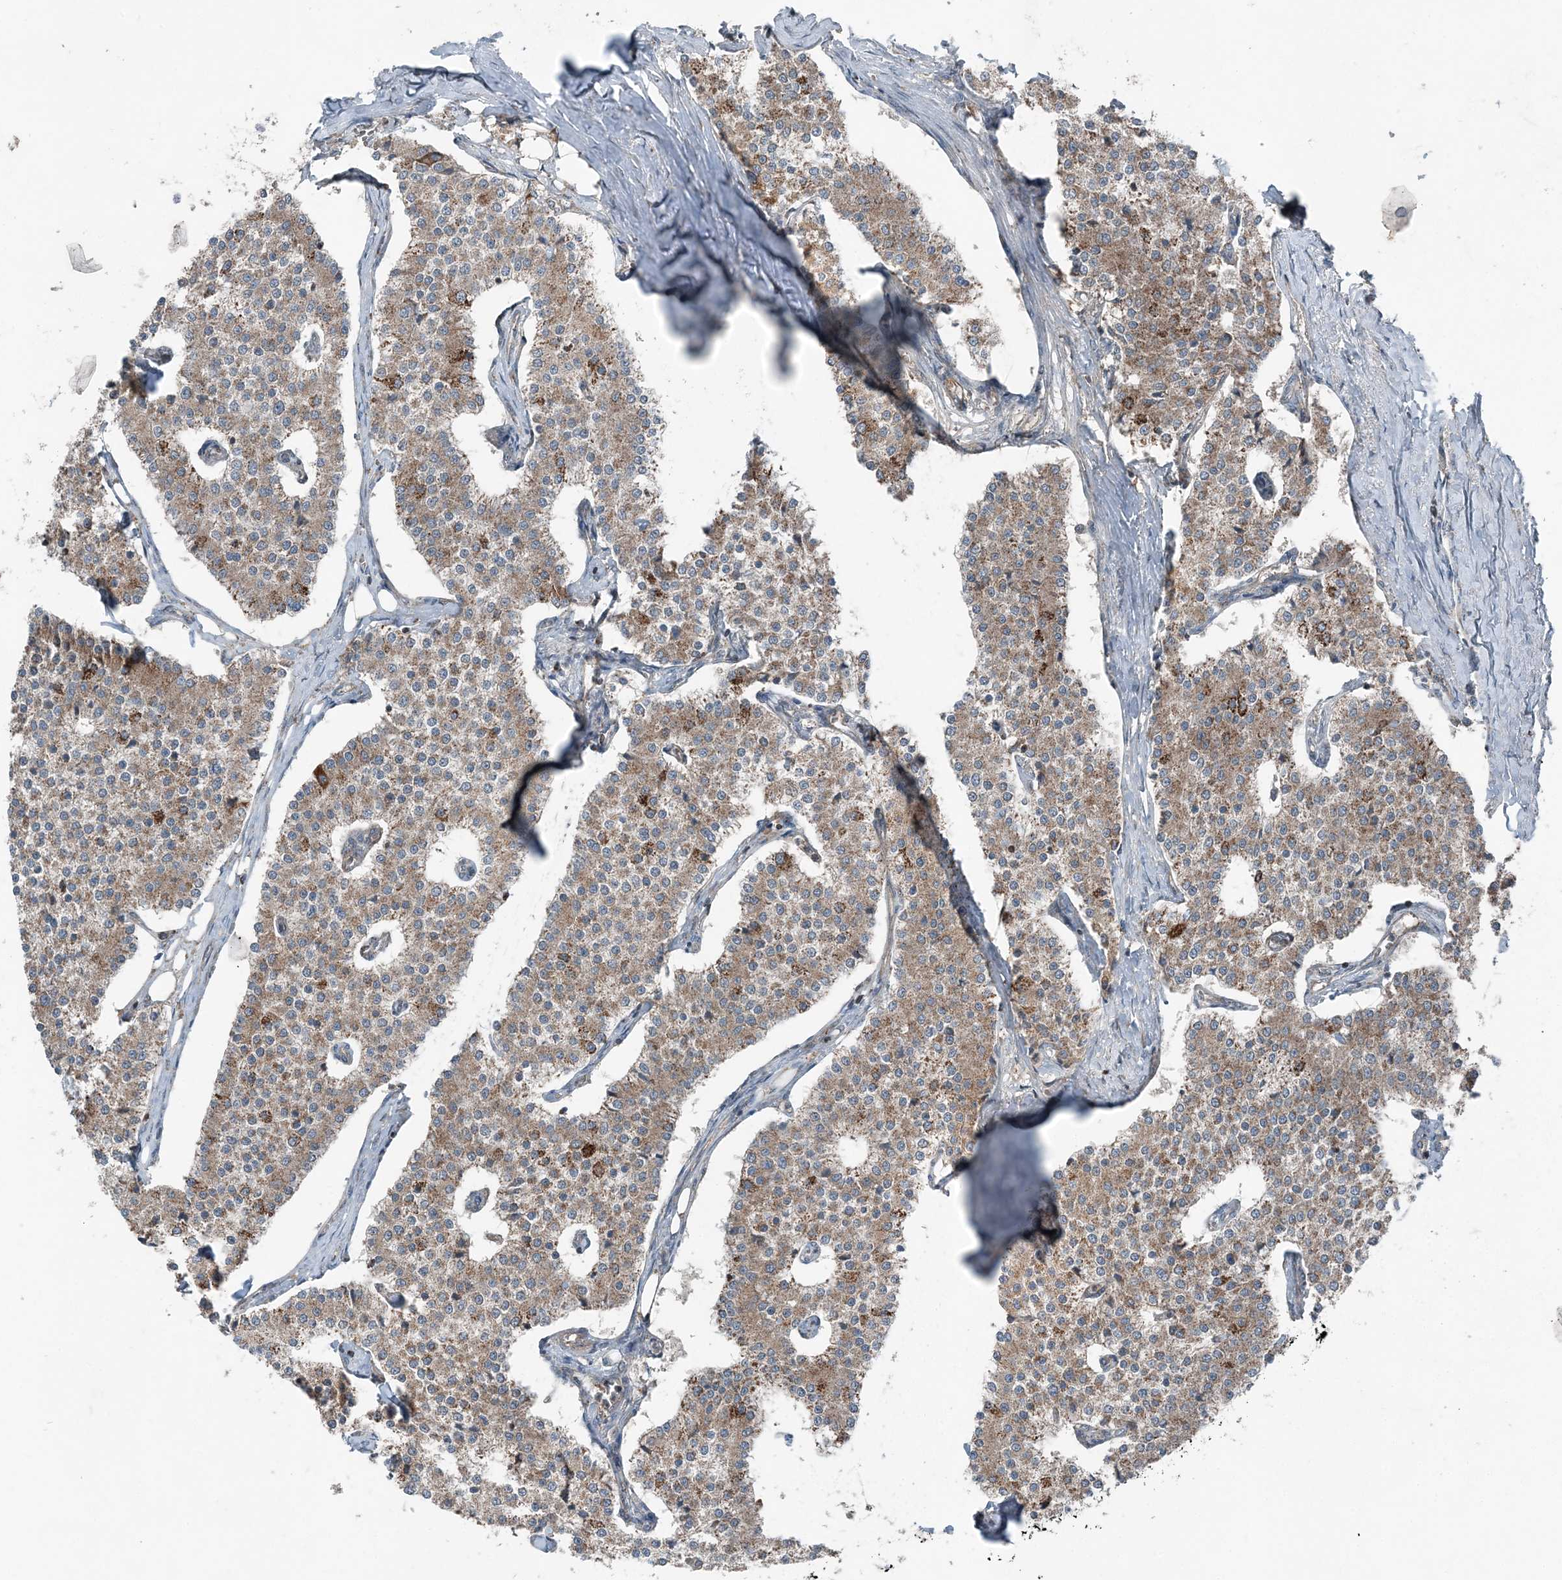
{"staining": {"intensity": "weak", "quantity": ">75%", "location": "cytoplasmic/membranous"}, "tissue": "carcinoid", "cell_type": "Tumor cells", "image_type": "cancer", "snomed": [{"axis": "morphology", "description": "Carcinoid, malignant, NOS"}, {"axis": "topography", "description": "Colon"}], "caption": "A high-resolution image shows immunohistochemistry (IHC) staining of carcinoid, which displays weak cytoplasmic/membranous positivity in approximately >75% of tumor cells. The staining was performed using DAB to visualize the protein expression in brown, while the nuclei were stained in blue with hematoxylin (Magnification: 20x).", "gene": "KY", "patient": {"sex": "female", "age": 52}}